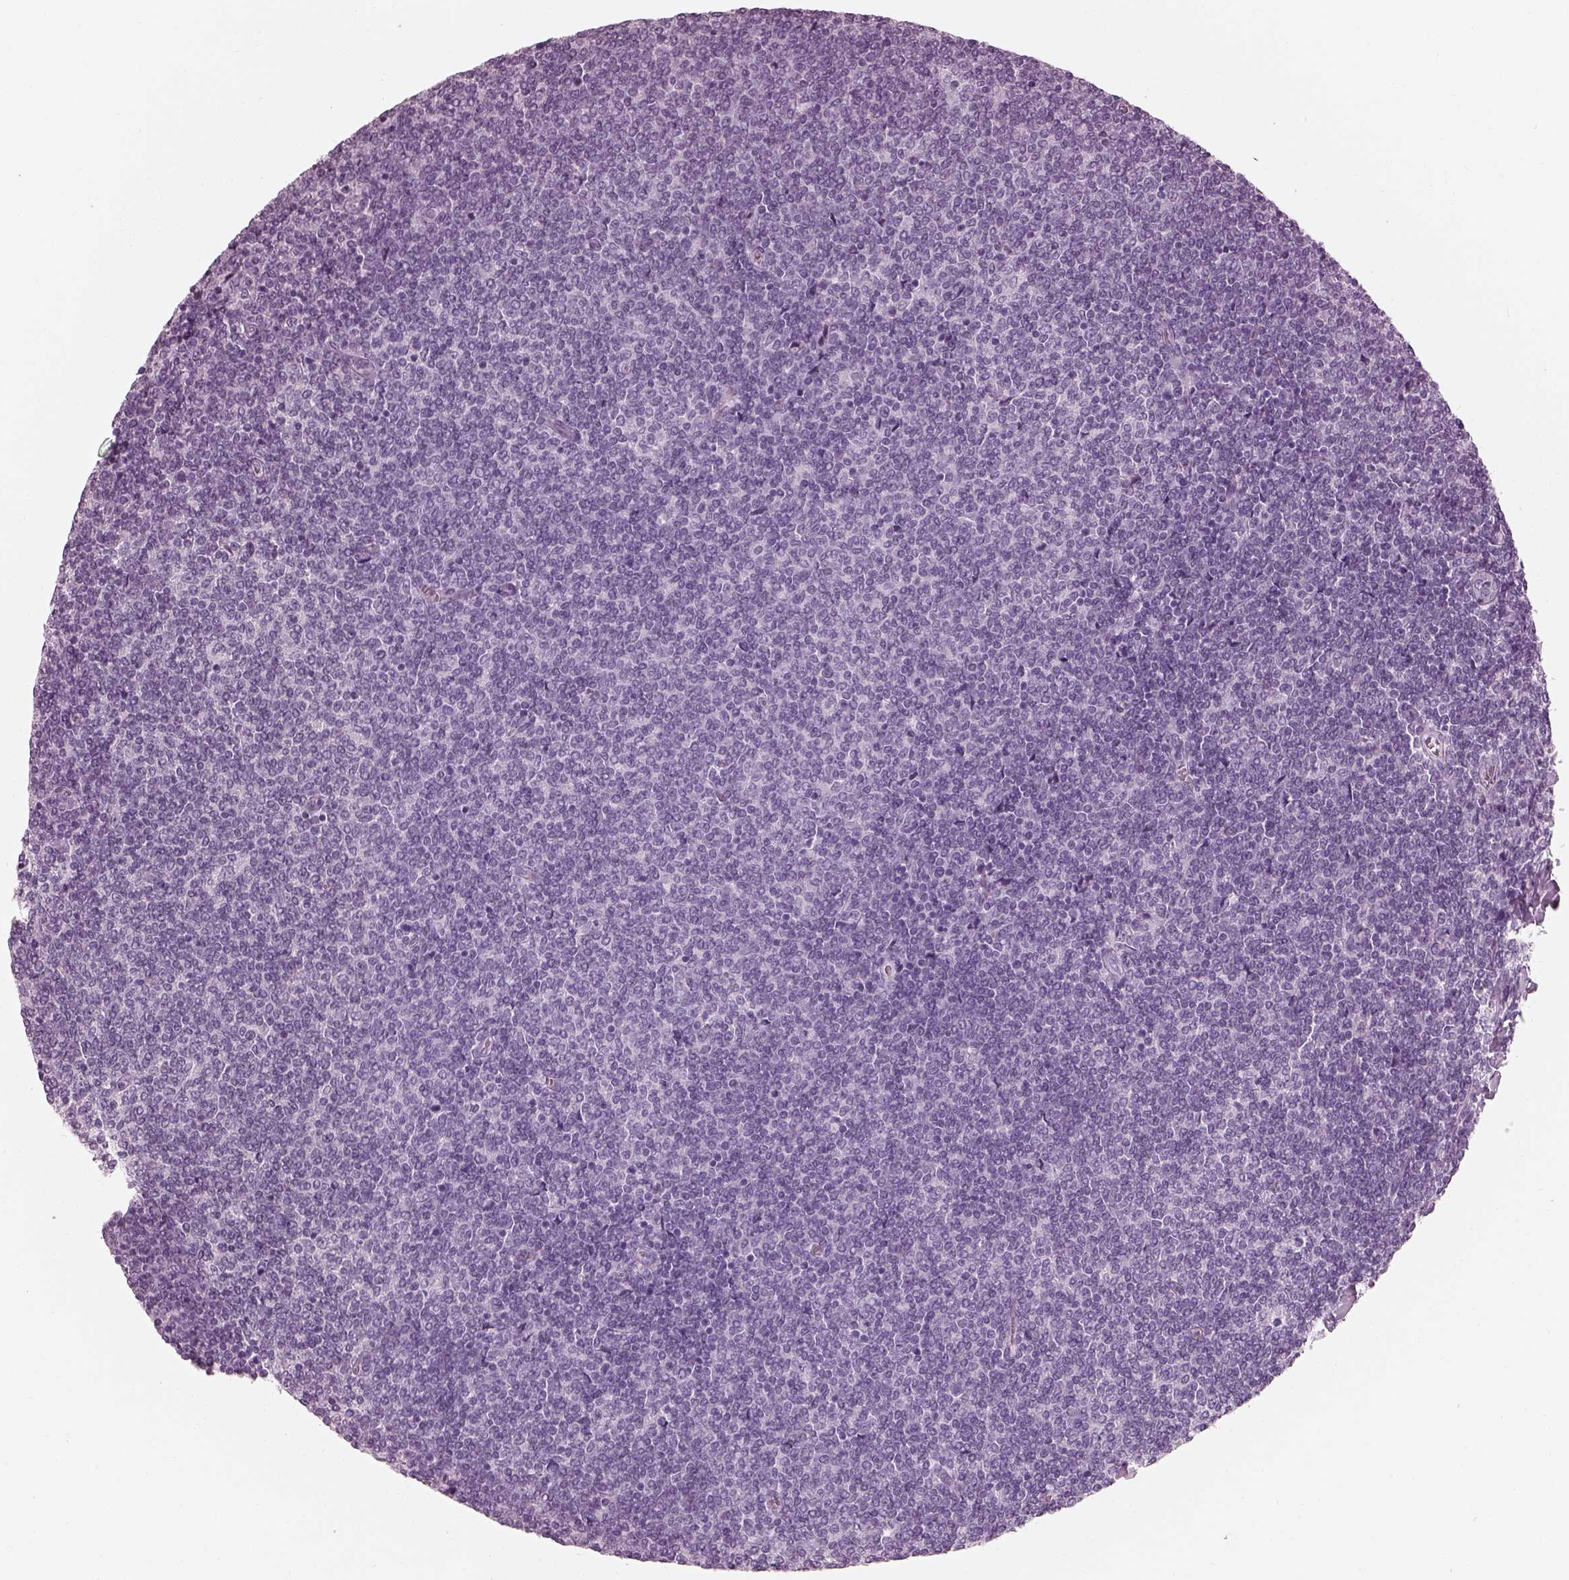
{"staining": {"intensity": "negative", "quantity": "none", "location": "none"}, "tissue": "lymphoma", "cell_type": "Tumor cells", "image_type": "cancer", "snomed": [{"axis": "morphology", "description": "Malignant lymphoma, non-Hodgkin's type, Low grade"}, {"axis": "topography", "description": "Lymph node"}], "caption": "A micrograph of malignant lymphoma, non-Hodgkin's type (low-grade) stained for a protein demonstrates no brown staining in tumor cells. (DAB immunohistochemistry visualized using brightfield microscopy, high magnification).", "gene": "TCHHL1", "patient": {"sex": "male", "age": 52}}